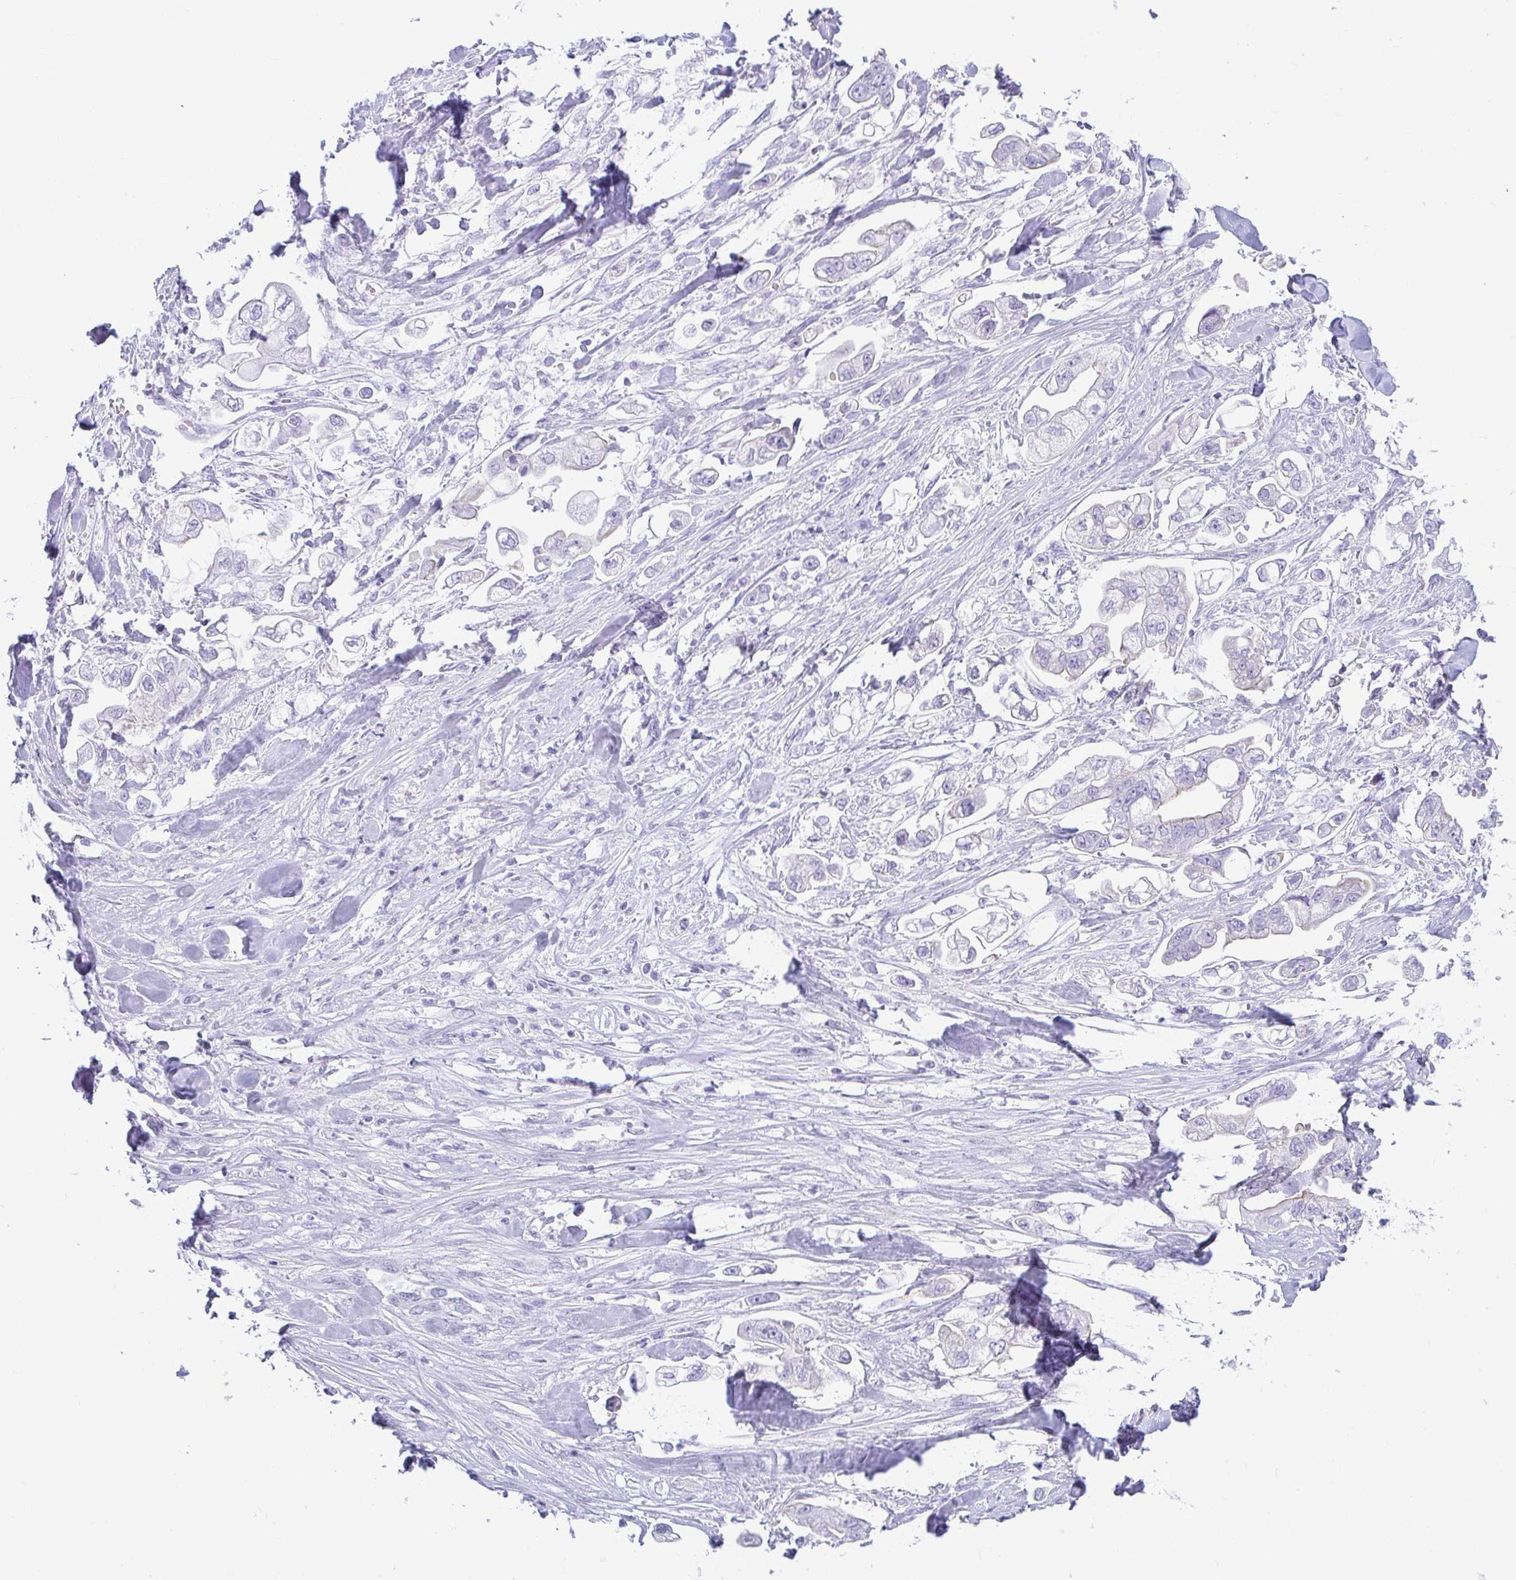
{"staining": {"intensity": "negative", "quantity": "none", "location": "none"}, "tissue": "stomach cancer", "cell_type": "Tumor cells", "image_type": "cancer", "snomed": [{"axis": "morphology", "description": "Adenocarcinoma, NOS"}, {"axis": "topography", "description": "Stomach"}], "caption": "High magnification brightfield microscopy of stomach adenocarcinoma stained with DAB (3,3'-diaminobenzidine) (brown) and counterstained with hematoxylin (blue): tumor cells show no significant positivity. Nuclei are stained in blue.", "gene": "RASL10A", "patient": {"sex": "male", "age": 62}}